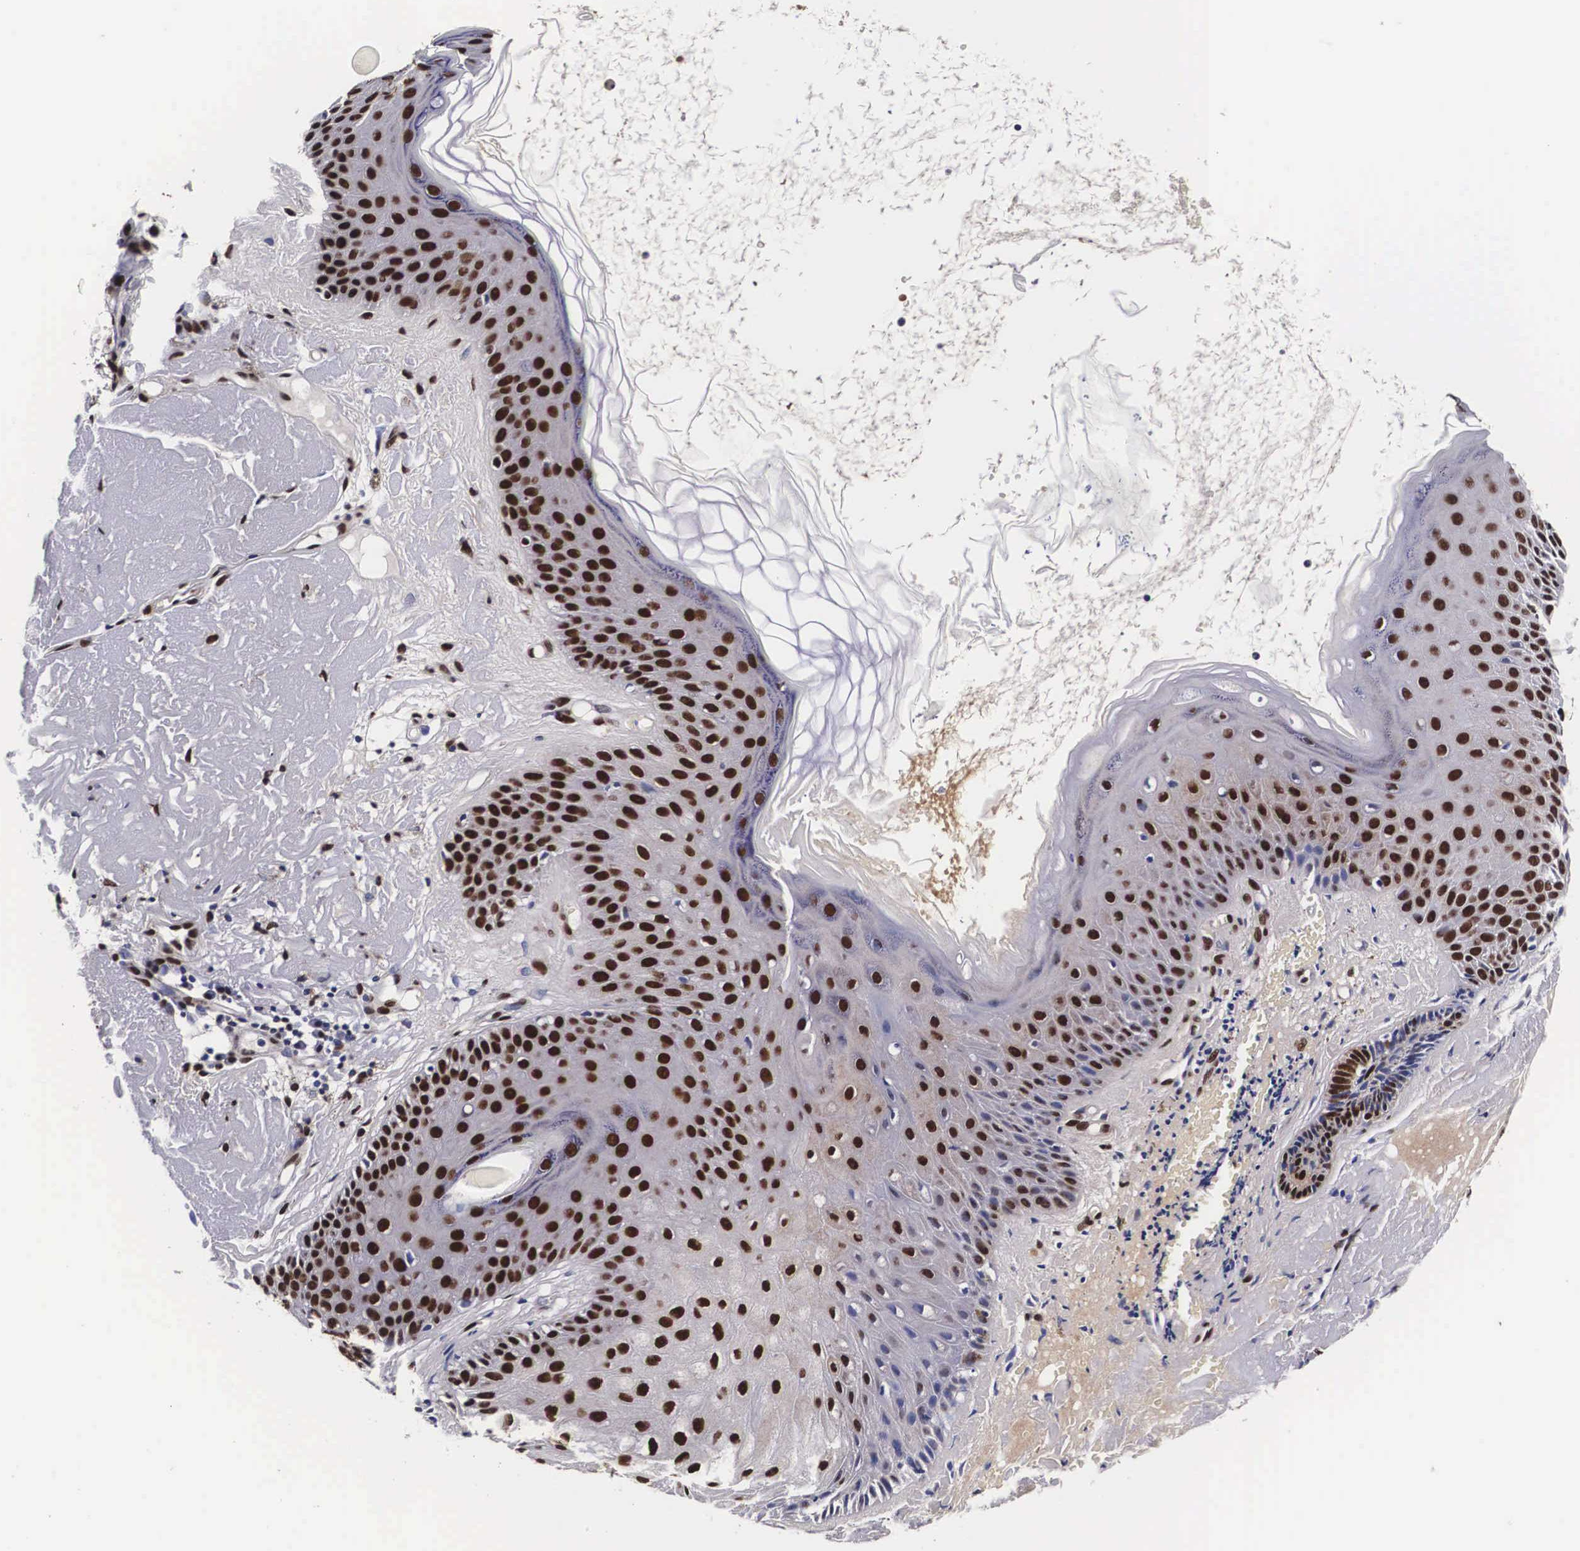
{"staining": {"intensity": "strong", "quantity": ">75%", "location": "nuclear"}, "tissue": "skin cancer", "cell_type": "Tumor cells", "image_type": "cancer", "snomed": [{"axis": "morphology", "description": "Squamous cell carcinoma, NOS"}, {"axis": "topography", "description": "Skin"}], "caption": "Immunohistochemistry (IHC) image of skin squamous cell carcinoma stained for a protein (brown), which exhibits high levels of strong nuclear positivity in about >75% of tumor cells.", "gene": "PABPN1", "patient": {"sex": "female", "age": 89}}